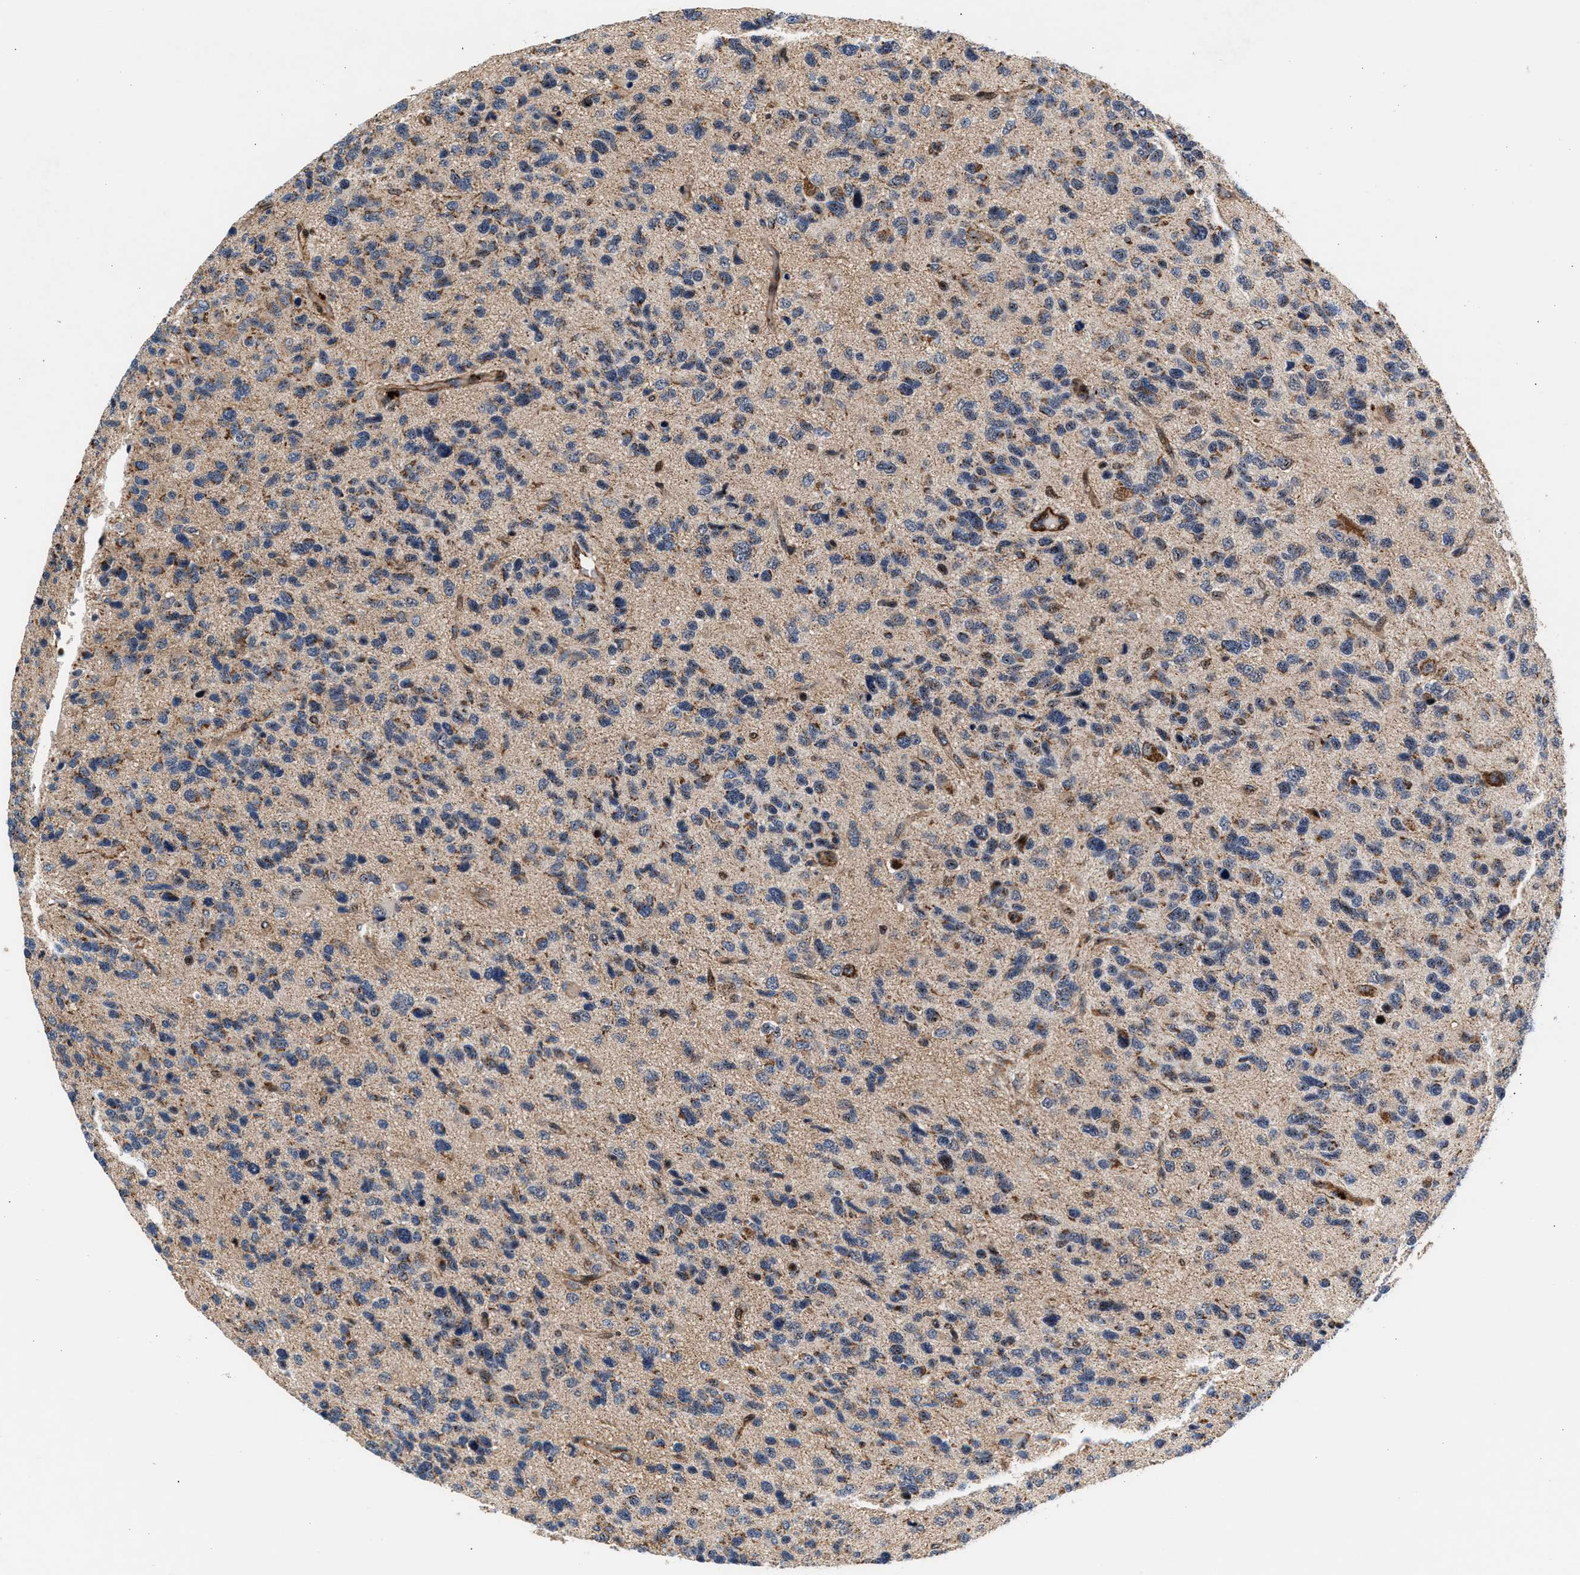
{"staining": {"intensity": "weak", "quantity": "<25%", "location": "cytoplasmic/membranous"}, "tissue": "glioma", "cell_type": "Tumor cells", "image_type": "cancer", "snomed": [{"axis": "morphology", "description": "Glioma, malignant, High grade"}, {"axis": "topography", "description": "Brain"}], "caption": "Immunohistochemical staining of malignant glioma (high-grade) reveals no significant expression in tumor cells.", "gene": "SGK1", "patient": {"sex": "female", "age": 58}}